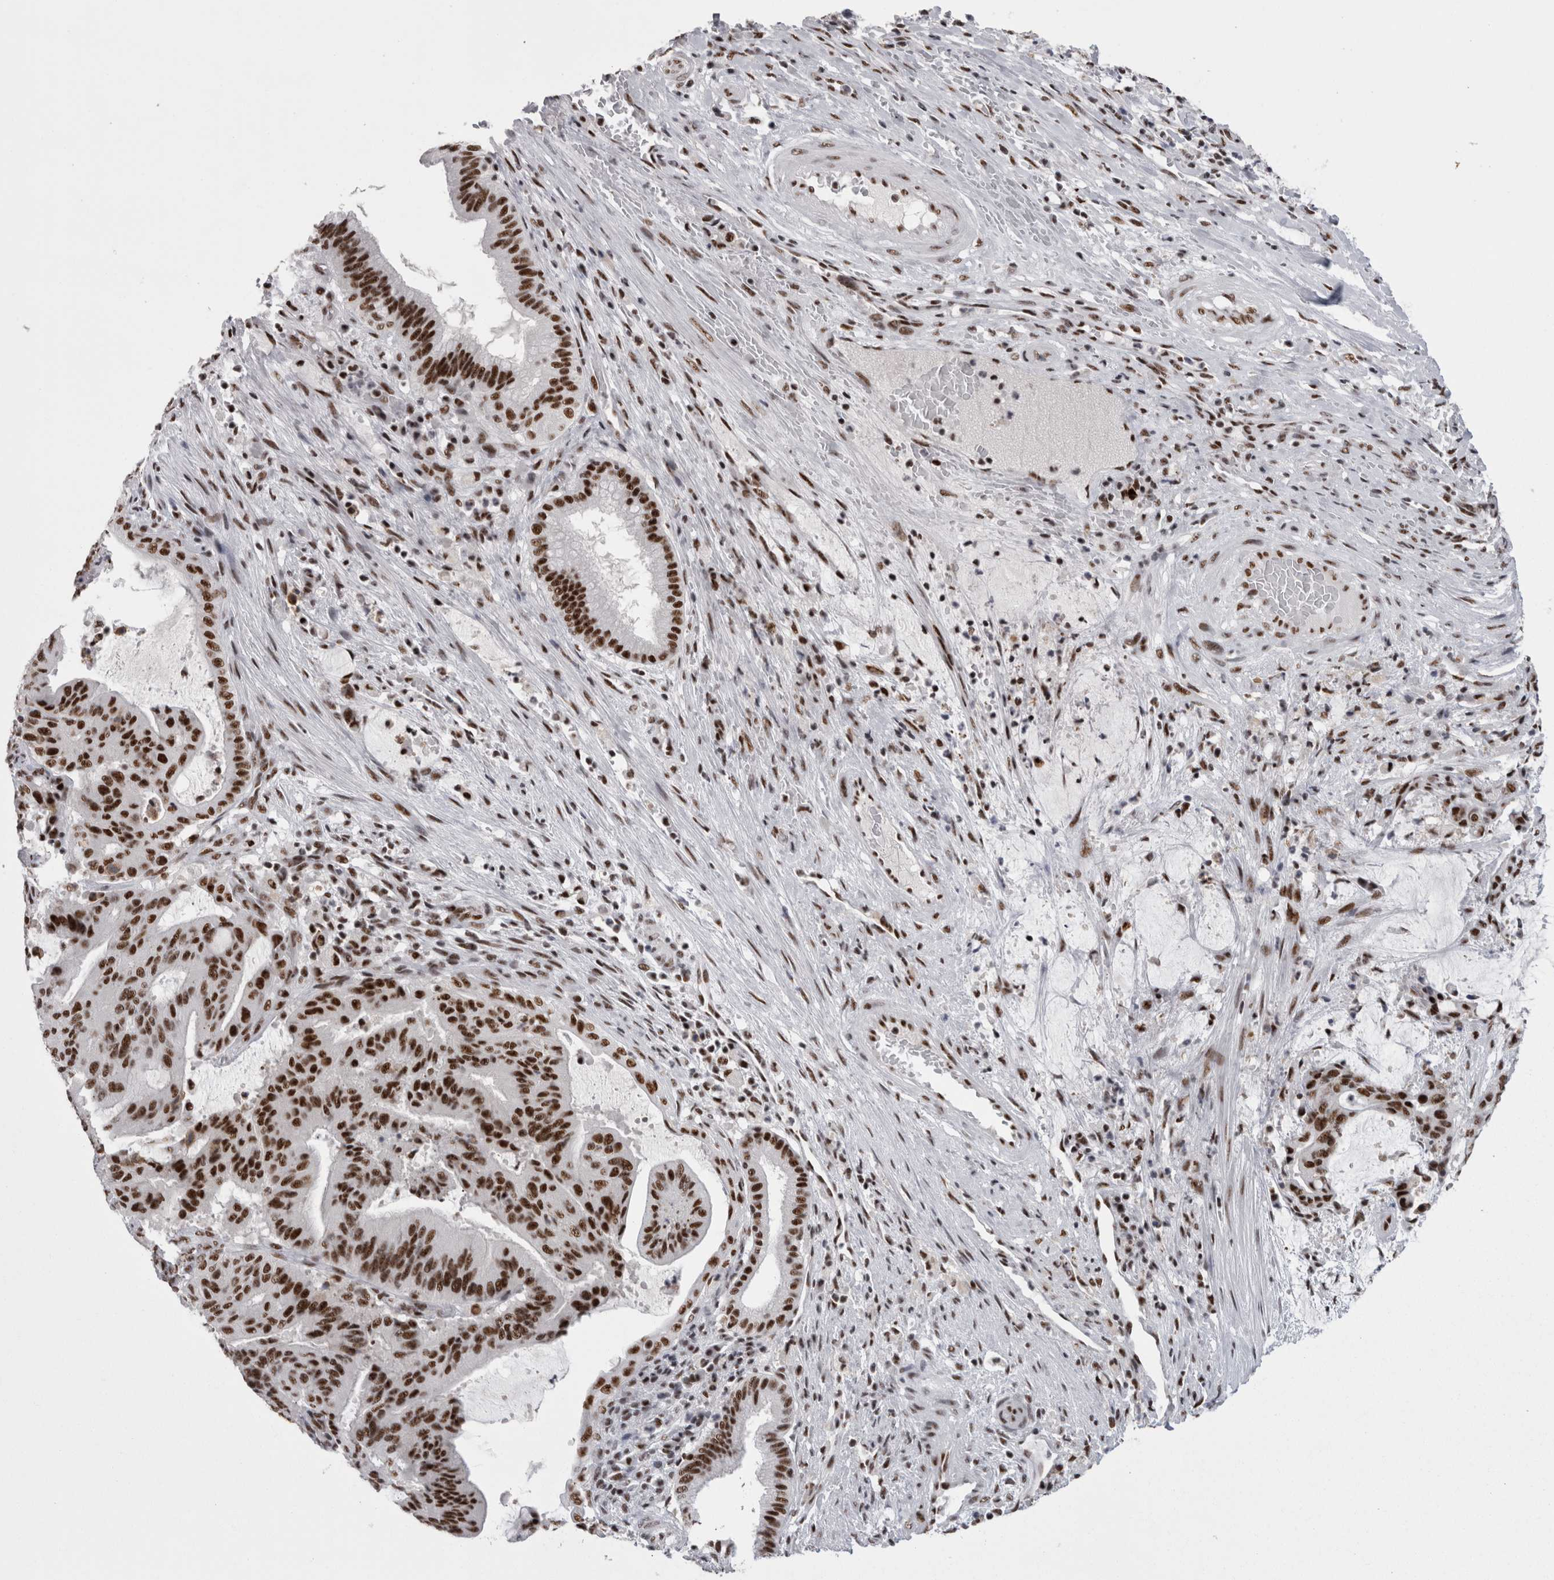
{"staining": {"intensity": "strong", "quantity": ">75%", "location": "nuclear"}, "tissue": "liver cancer", "cell_type": "Tumor cells", "image_type": "cancer", "snomed": [{"axis": "morphology", "description": "Normal tissue, NOS"}, {"axis": "morphology", "description": "Cholangiocarcinoma"}, {"axis": "topography", "description": "Liver"}, {"axis": "topography", "description": "Peripheral nerve tissue"}], "caption": "Liver cholangiocarcinoma stained with a protein marker exhibits strong staining in tumor cells.", "gene": "SNRNP40", "patient": {"sex": "female", "age": 73}}